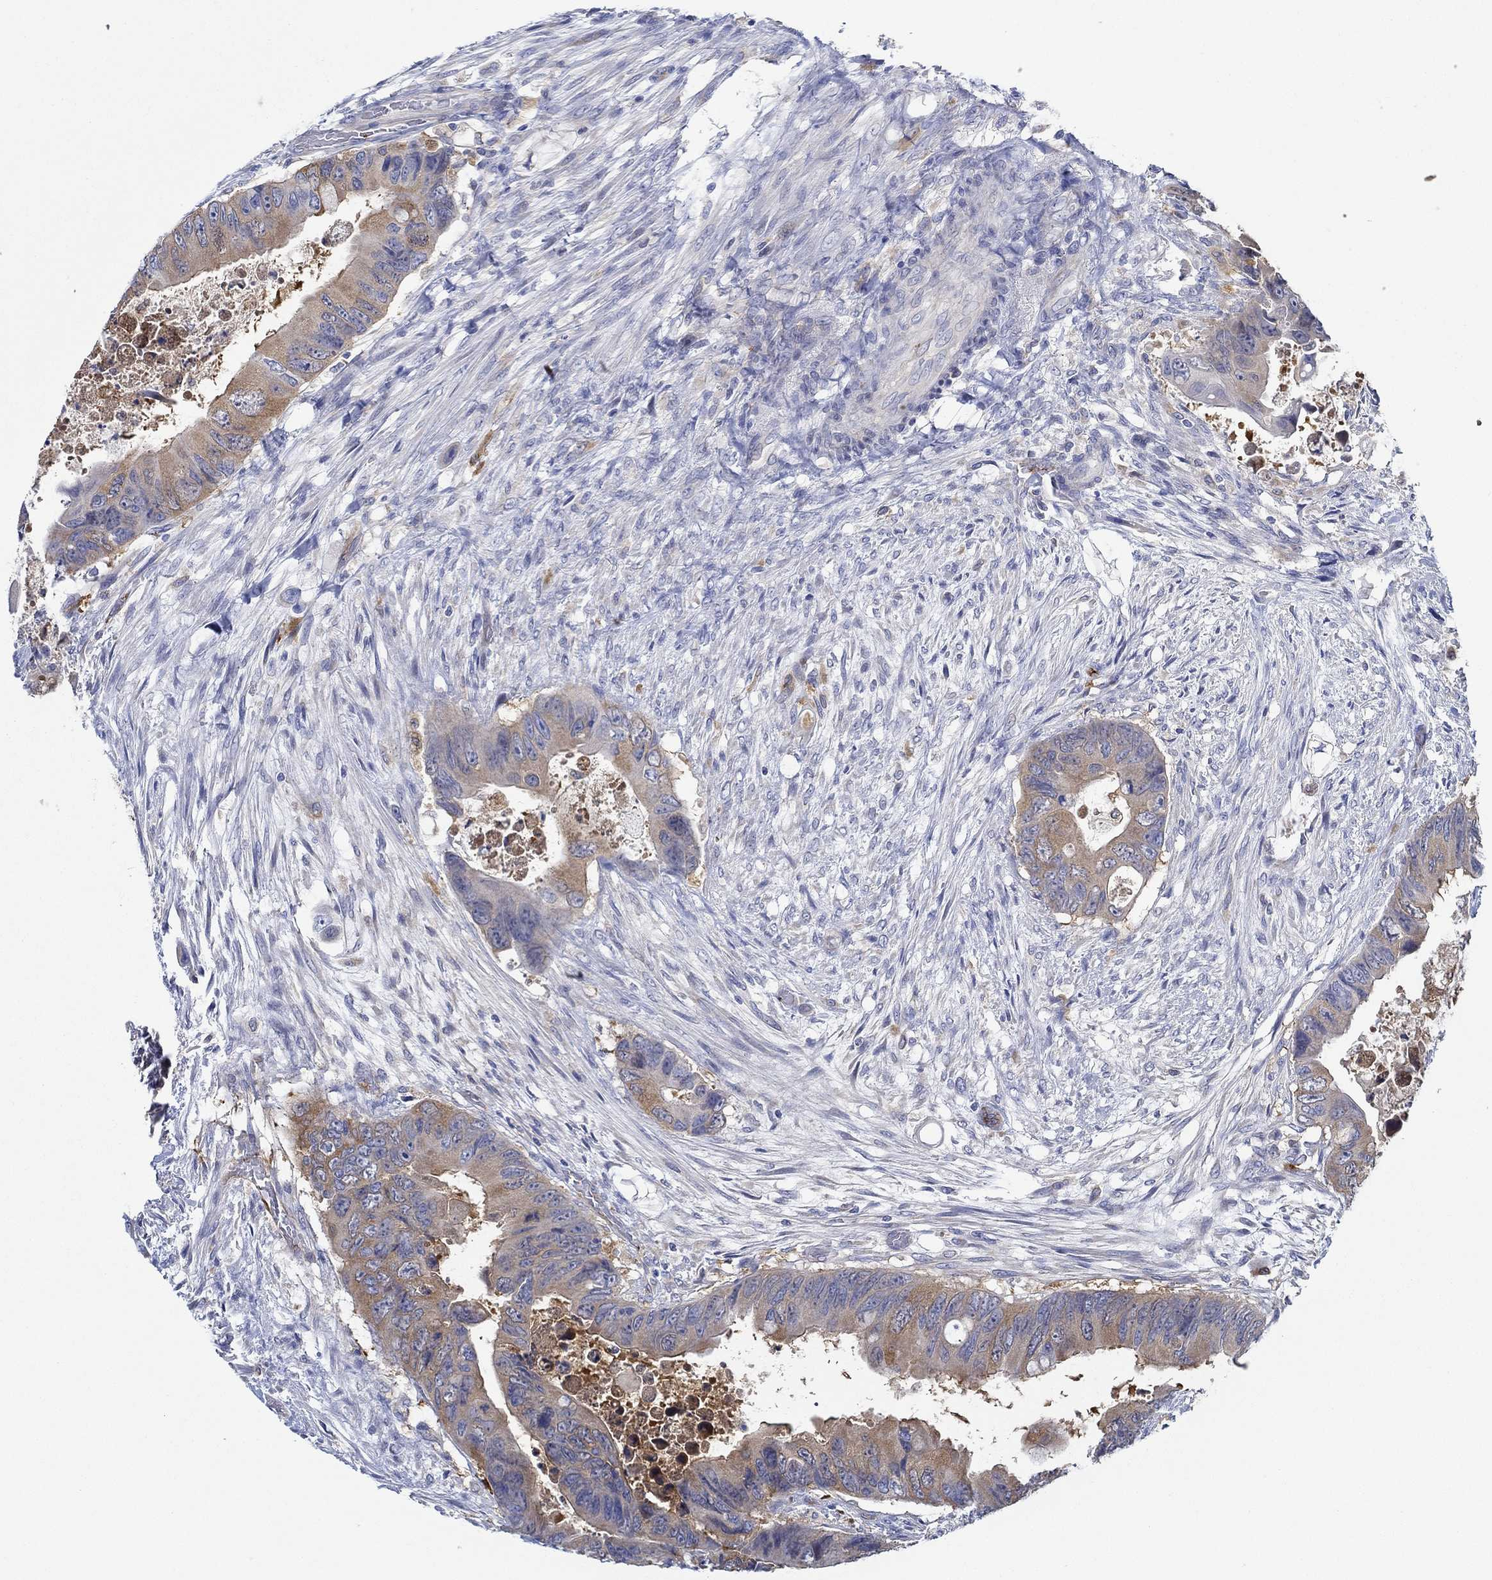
{"staining": {"intensity": "moderate", "quantity": "<25%", "location": "cytoplasmic/membranous"}, "tissue": "colorectal cancer", "cell_type": "Tumor cells", "image_type": "cancer", "snomed": [{"axis": "morphology", "description": "Adenocarcinoma, NOS"}, {"axis": "topography", "description": "Rectum"}], "caption": "Approximately <25% of tumor cells in human adenocarcinoma (colorectal) reveal moderate cytoplasmic/membranous protein positivity as visualized by brown immunohistochemical staining.", "gene": "SLC27A3", "patient": {"sex": "male", "age": 63}}